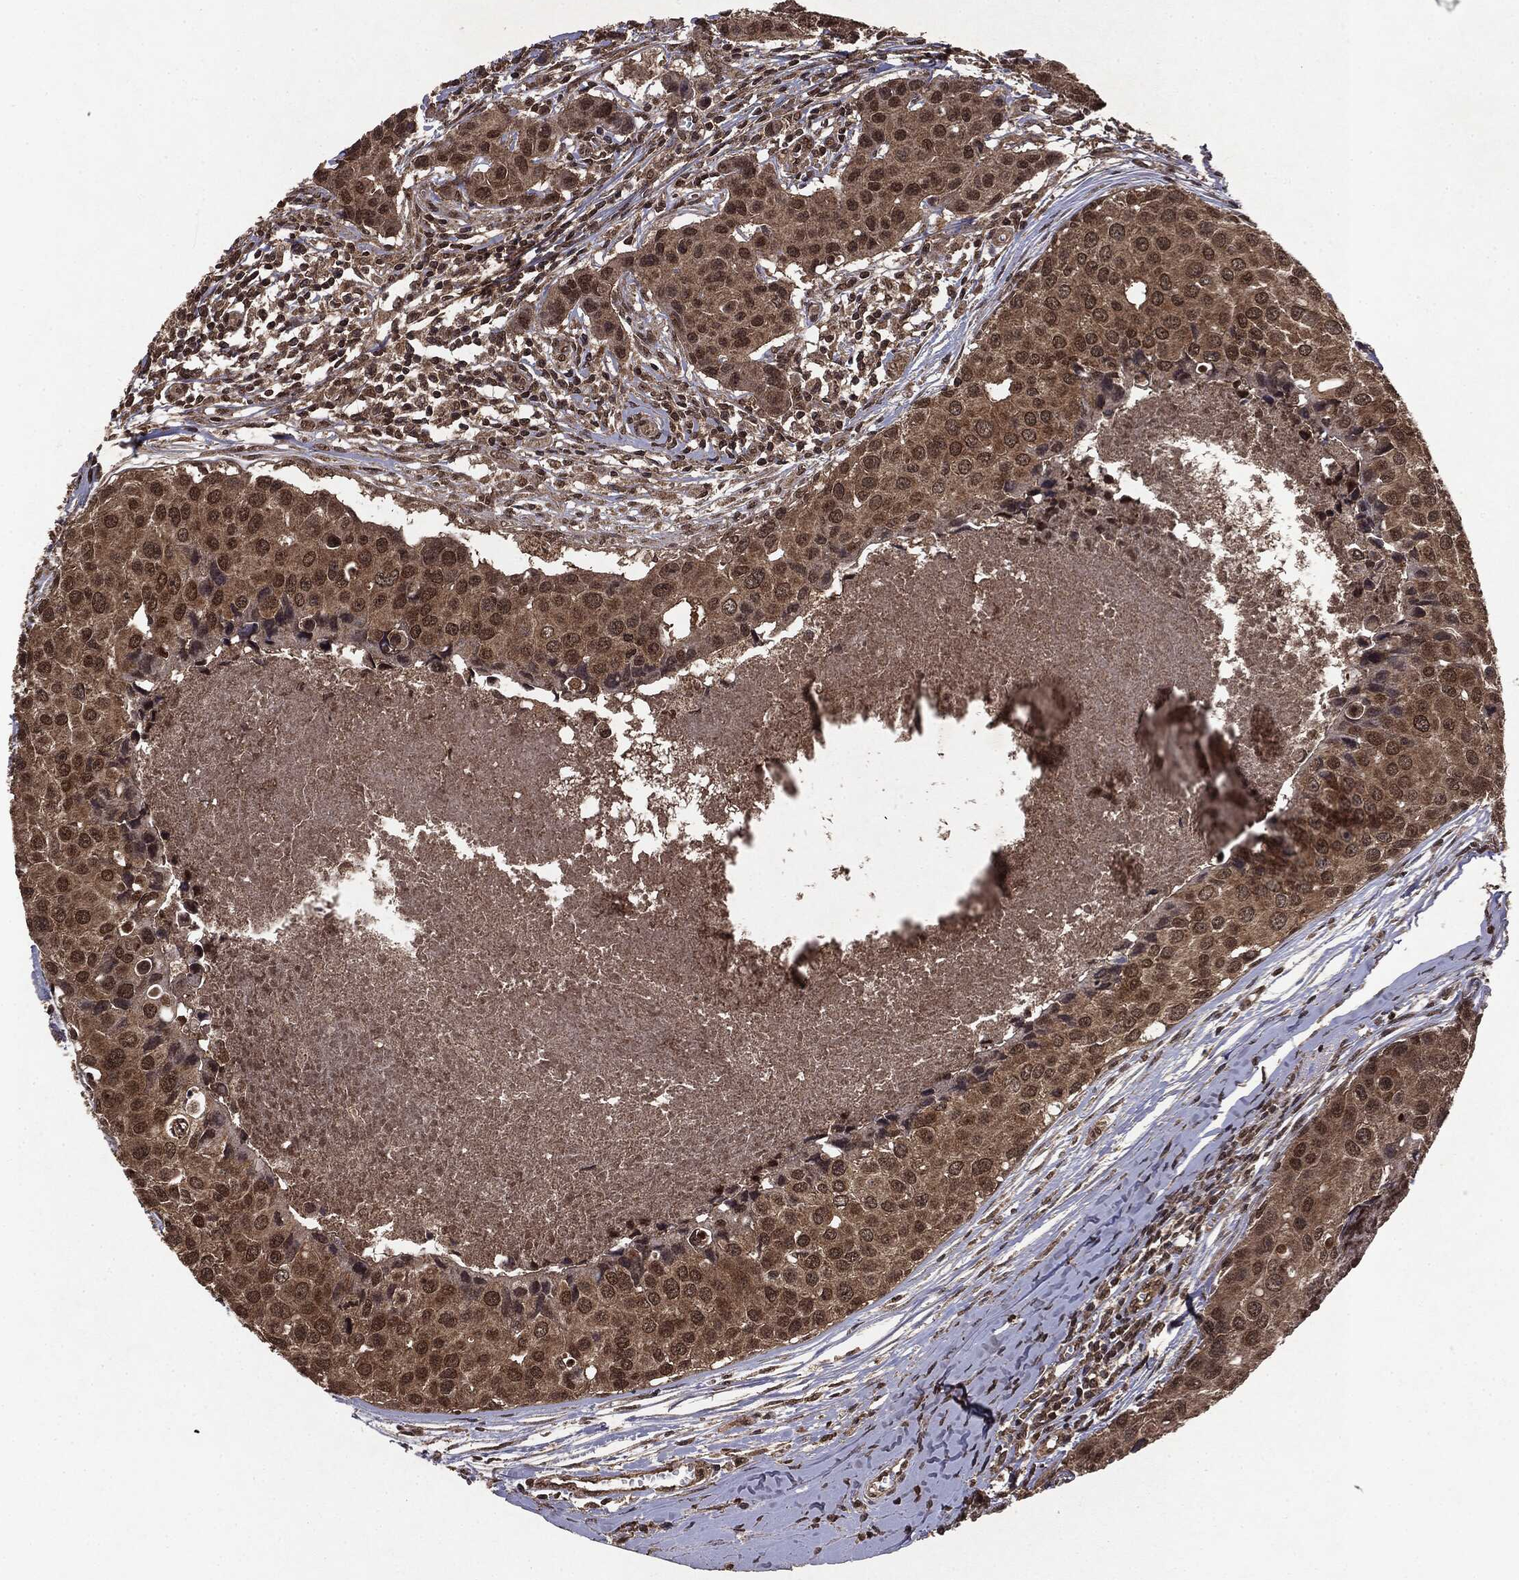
{"staining": {"intensity": "moderate", "quantity": "25%-75%", "location": "cytoplasmic/membranous,nuclear"}, "tissue": "breast cancer", "cell_type": "Tumor cells", "image_type": "cancer", "snomed": [{"axis": "morphology", "description": "Duct carcinoma"}, {"axis": "topography", "description": "Breast"}], "caption": "Immunohistochemical staining of human breast cancer shows medium levels of moderate cytoplasmic/membranous and nuclear protein positivity in approximately 25%-75% of tumor cells.", "gene": "PEBP1", "patient": {"sex": "female", "age": 24}}